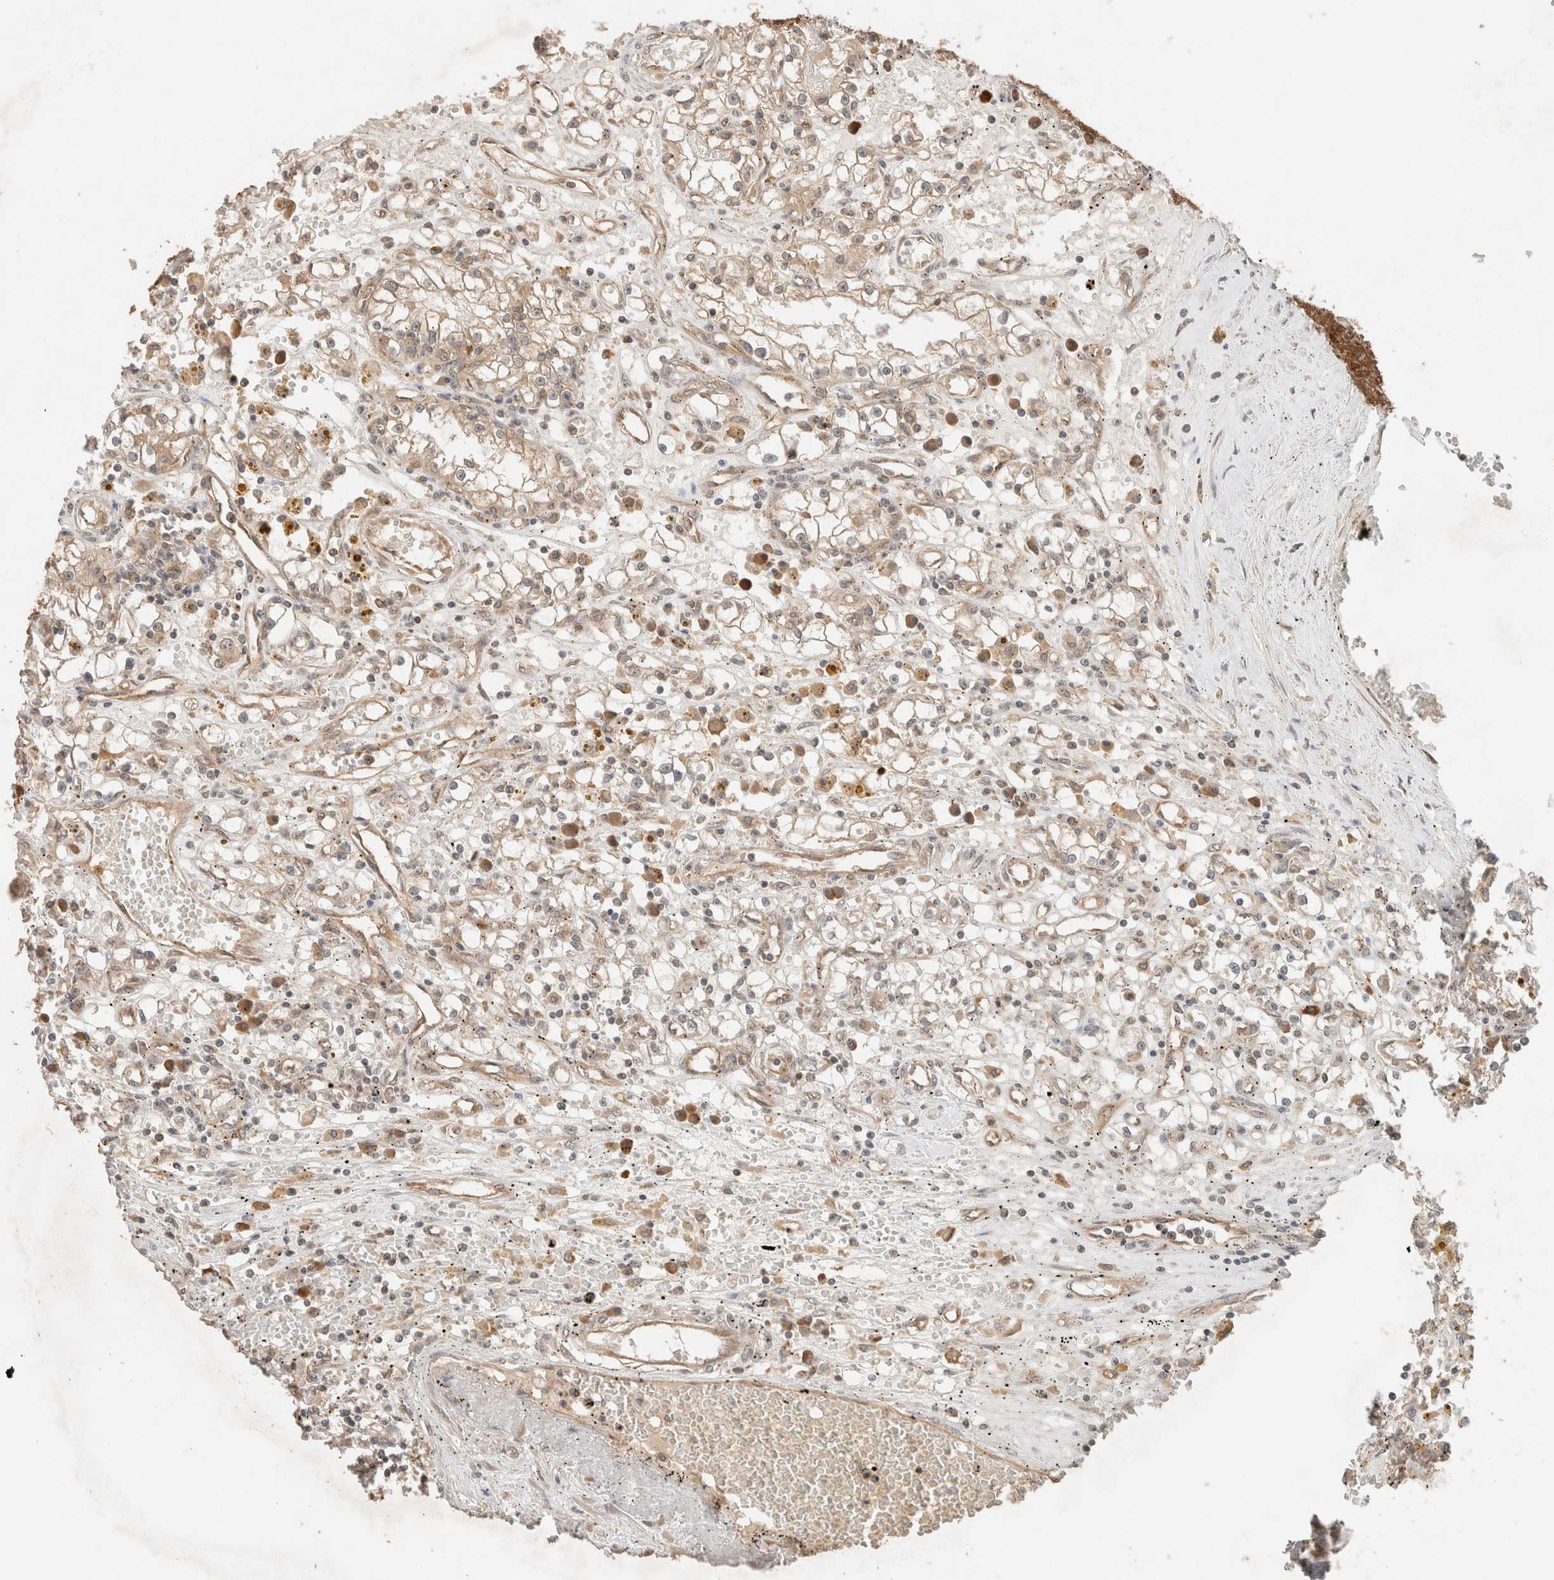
{"staining": {"intensity": "weak", "quantity": "25%-75%", "location": "cytoplasmic/membranous"}, "tissue": "renal cancer", "cell_type": "Tumor cells", "image_type": "cancer", "snomed": [{"axis": "morphology", "description": "Adenocarcinoma, NOS"}, {"axis": "topography", "description": "Kidney"}], "caption": "A brown stain highlights weak cytoplasmic/membranous staining of a protein in renal cancer (adenocarcinoma) tumor cells.", "gene": "ARFGEF2", "patient": {"sex": "male", "age": 56}}